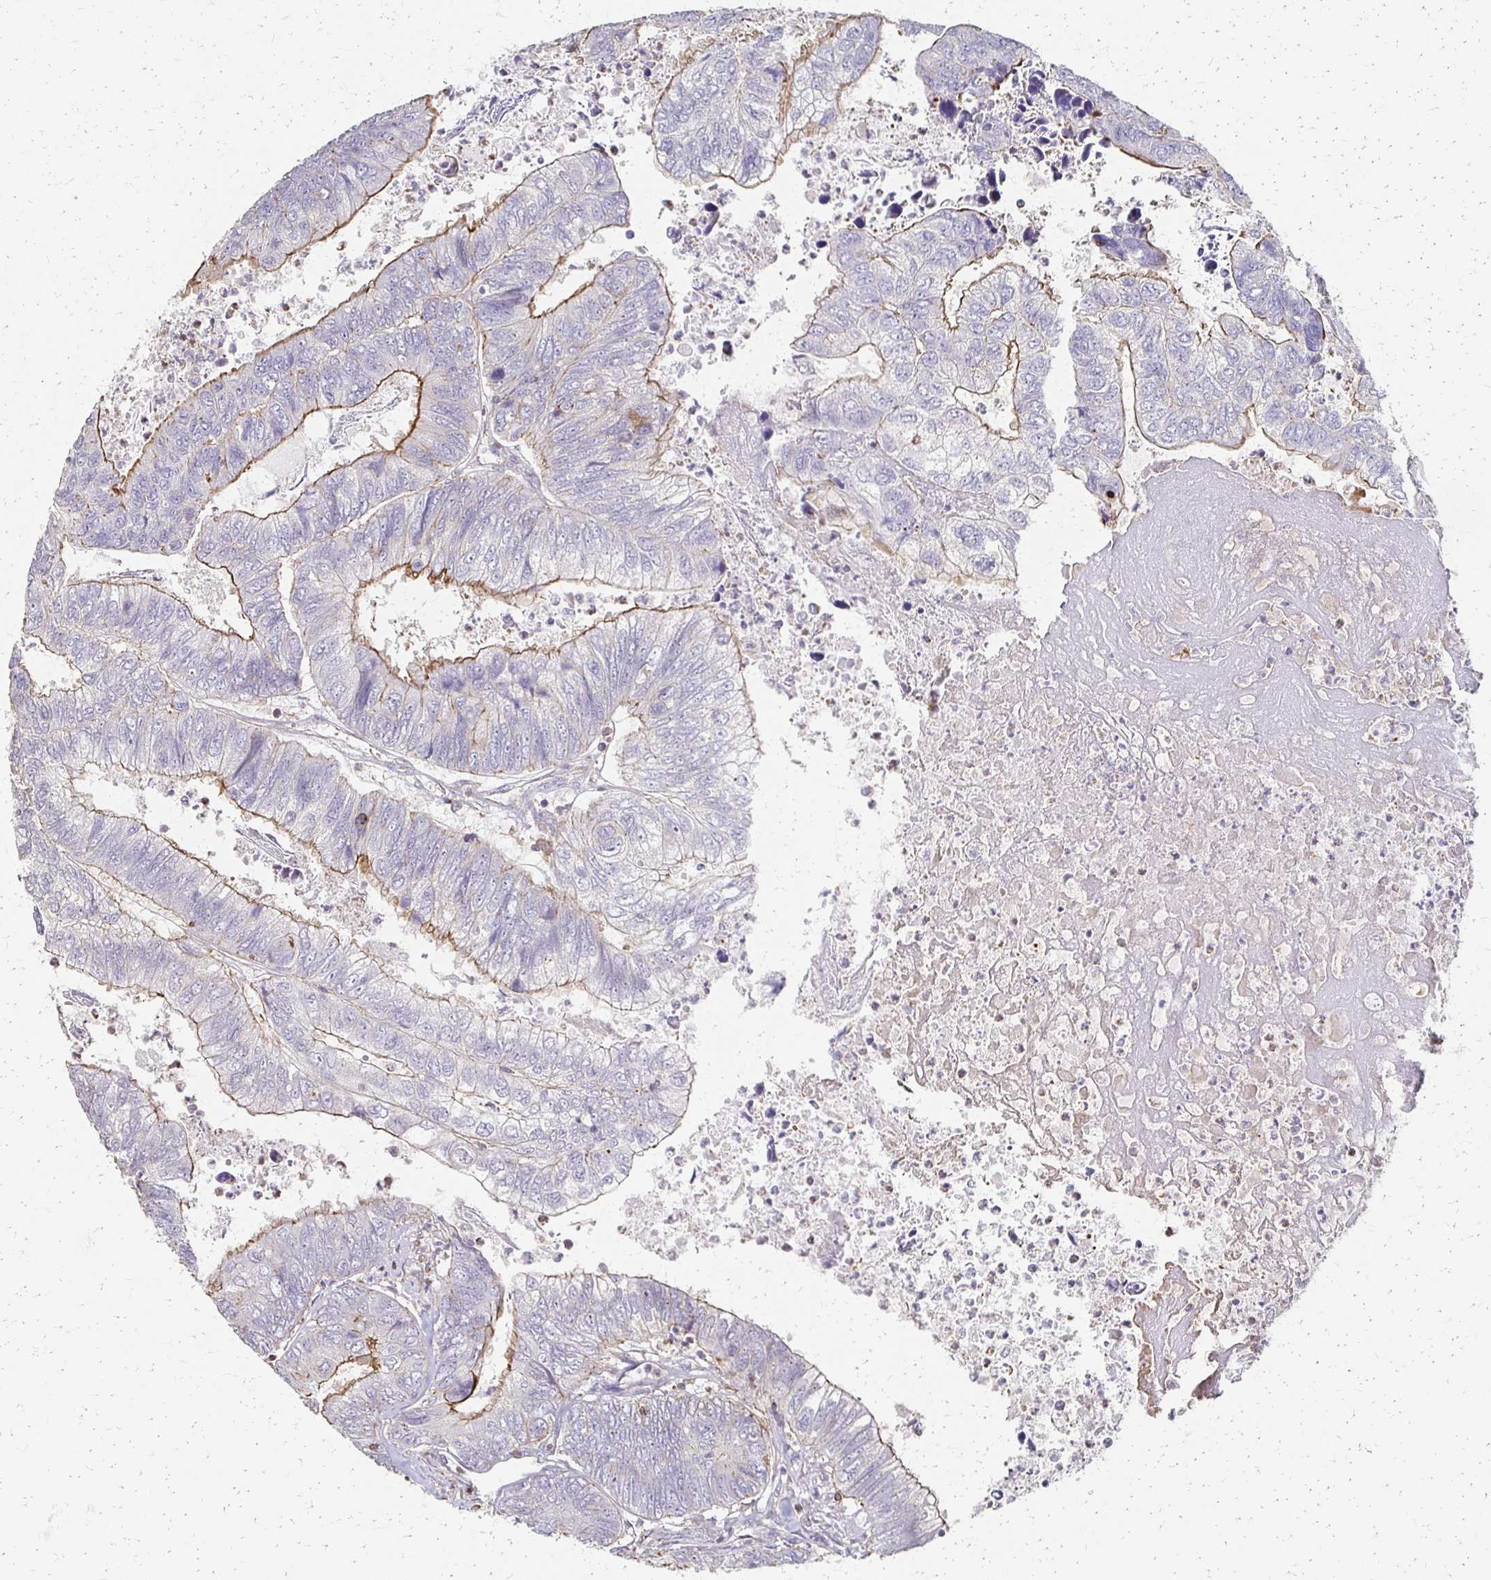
{"staining": {"intensity": "strong", "quantity": "25%-75%", "location": "cytoplasmic/membranous"}, "tissue": "colorectal cancer", "cell_type": "Tumor cells", "image_type": "cancer", "snomed": [{"axis": "morphology", "description": "Adenocarcinoma, NOS"}, {"axis": "topography", "description": "Colon"}], "caption": "Immunohistochemistry (IHC) (DAB (3,3'-diaminobenzidine)) staining of colorectal cancer displays strong cytoplasmic/membranous protein positivity in approximately 25%-75% of tumor cells.", "gene": "C1QTNF7", "patient": {"sex": "female", "age": 67}}